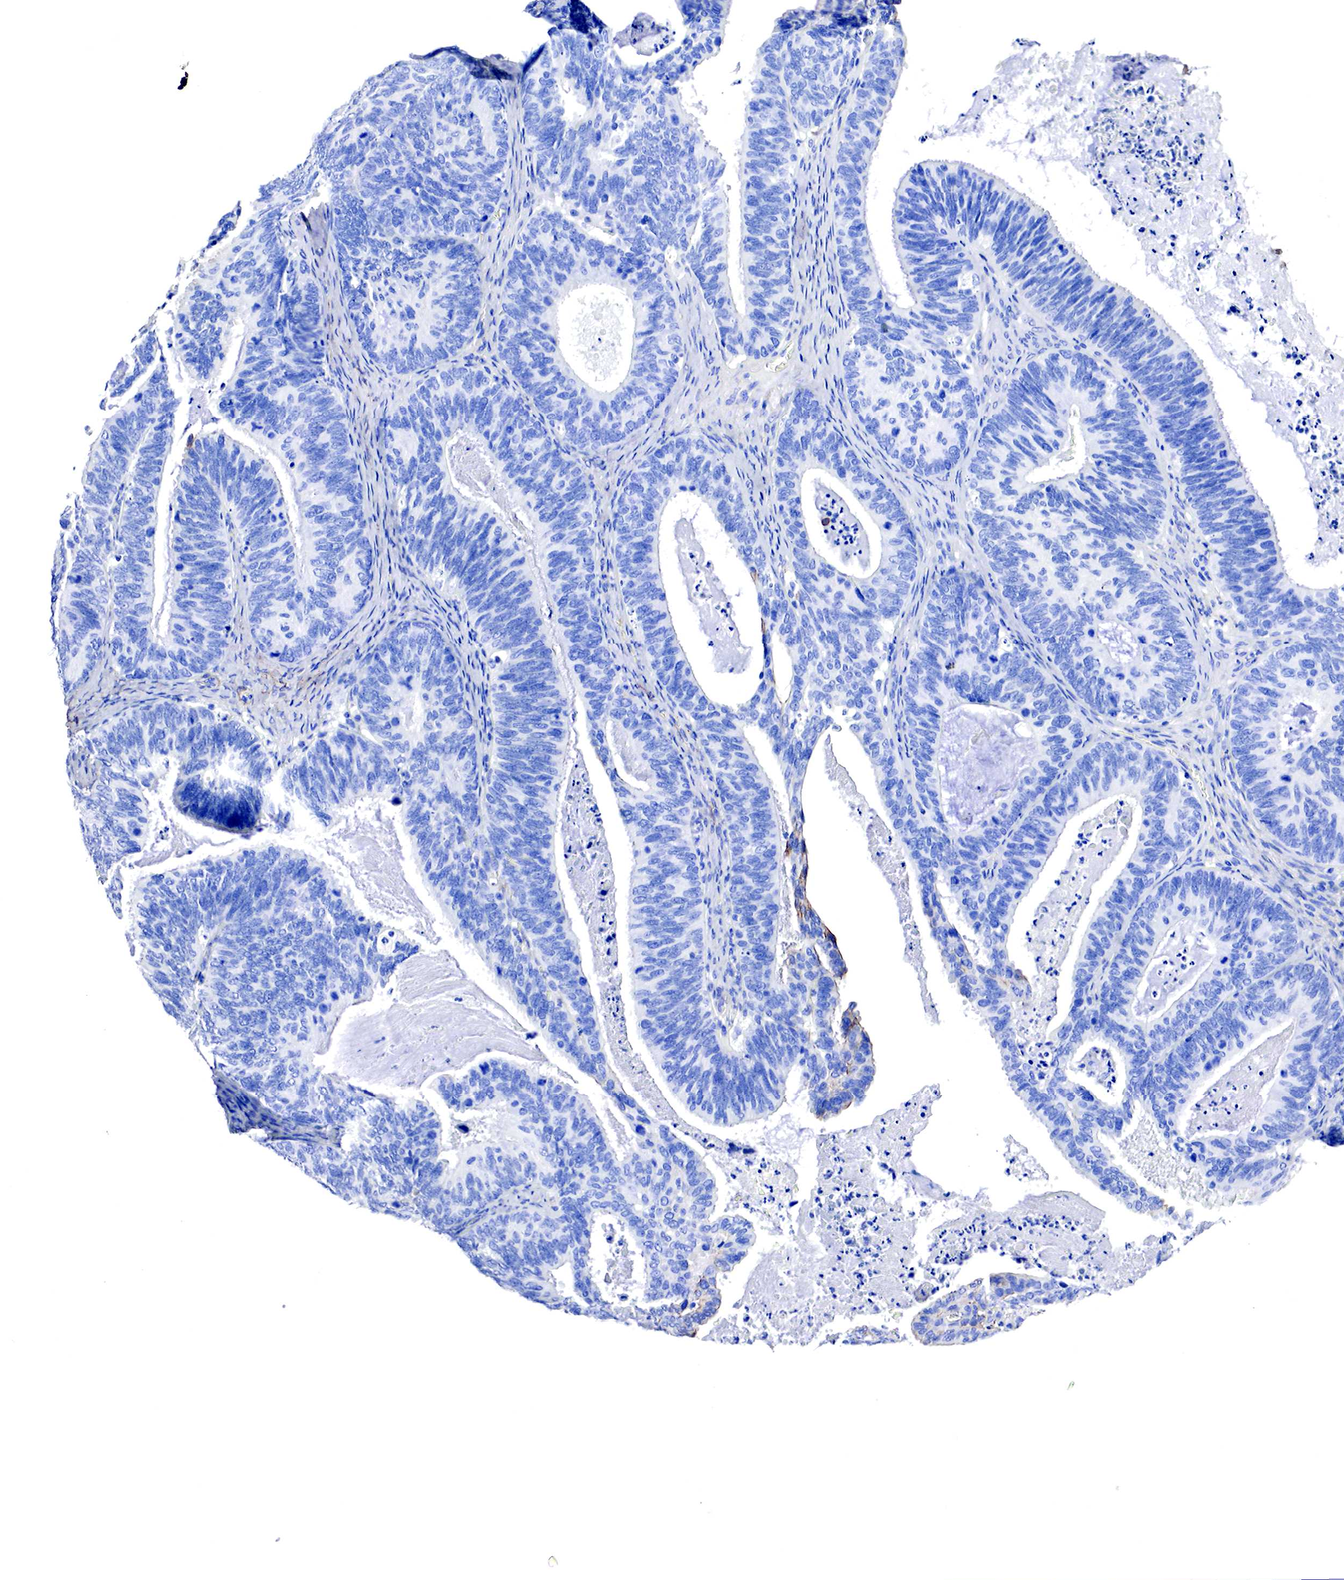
{"staining": {"intensity": "negative", "quantity": "none", "location": "none"}, "tissue": "ovarian cancer", "cell_type": "Tumor cells", "image_type": "cancer", "snomed": [{"axis": "morphology", "description": "Carcinoma, endometroid"}, {"axis": "topography", "description": "Ovary"}], "caption": "An image of human ovarian cancer (endometroid carcinoma) is negative for staining in tumor cells.", "gene": "TPM1", "patient": {"sex": "female", "age": 52}}